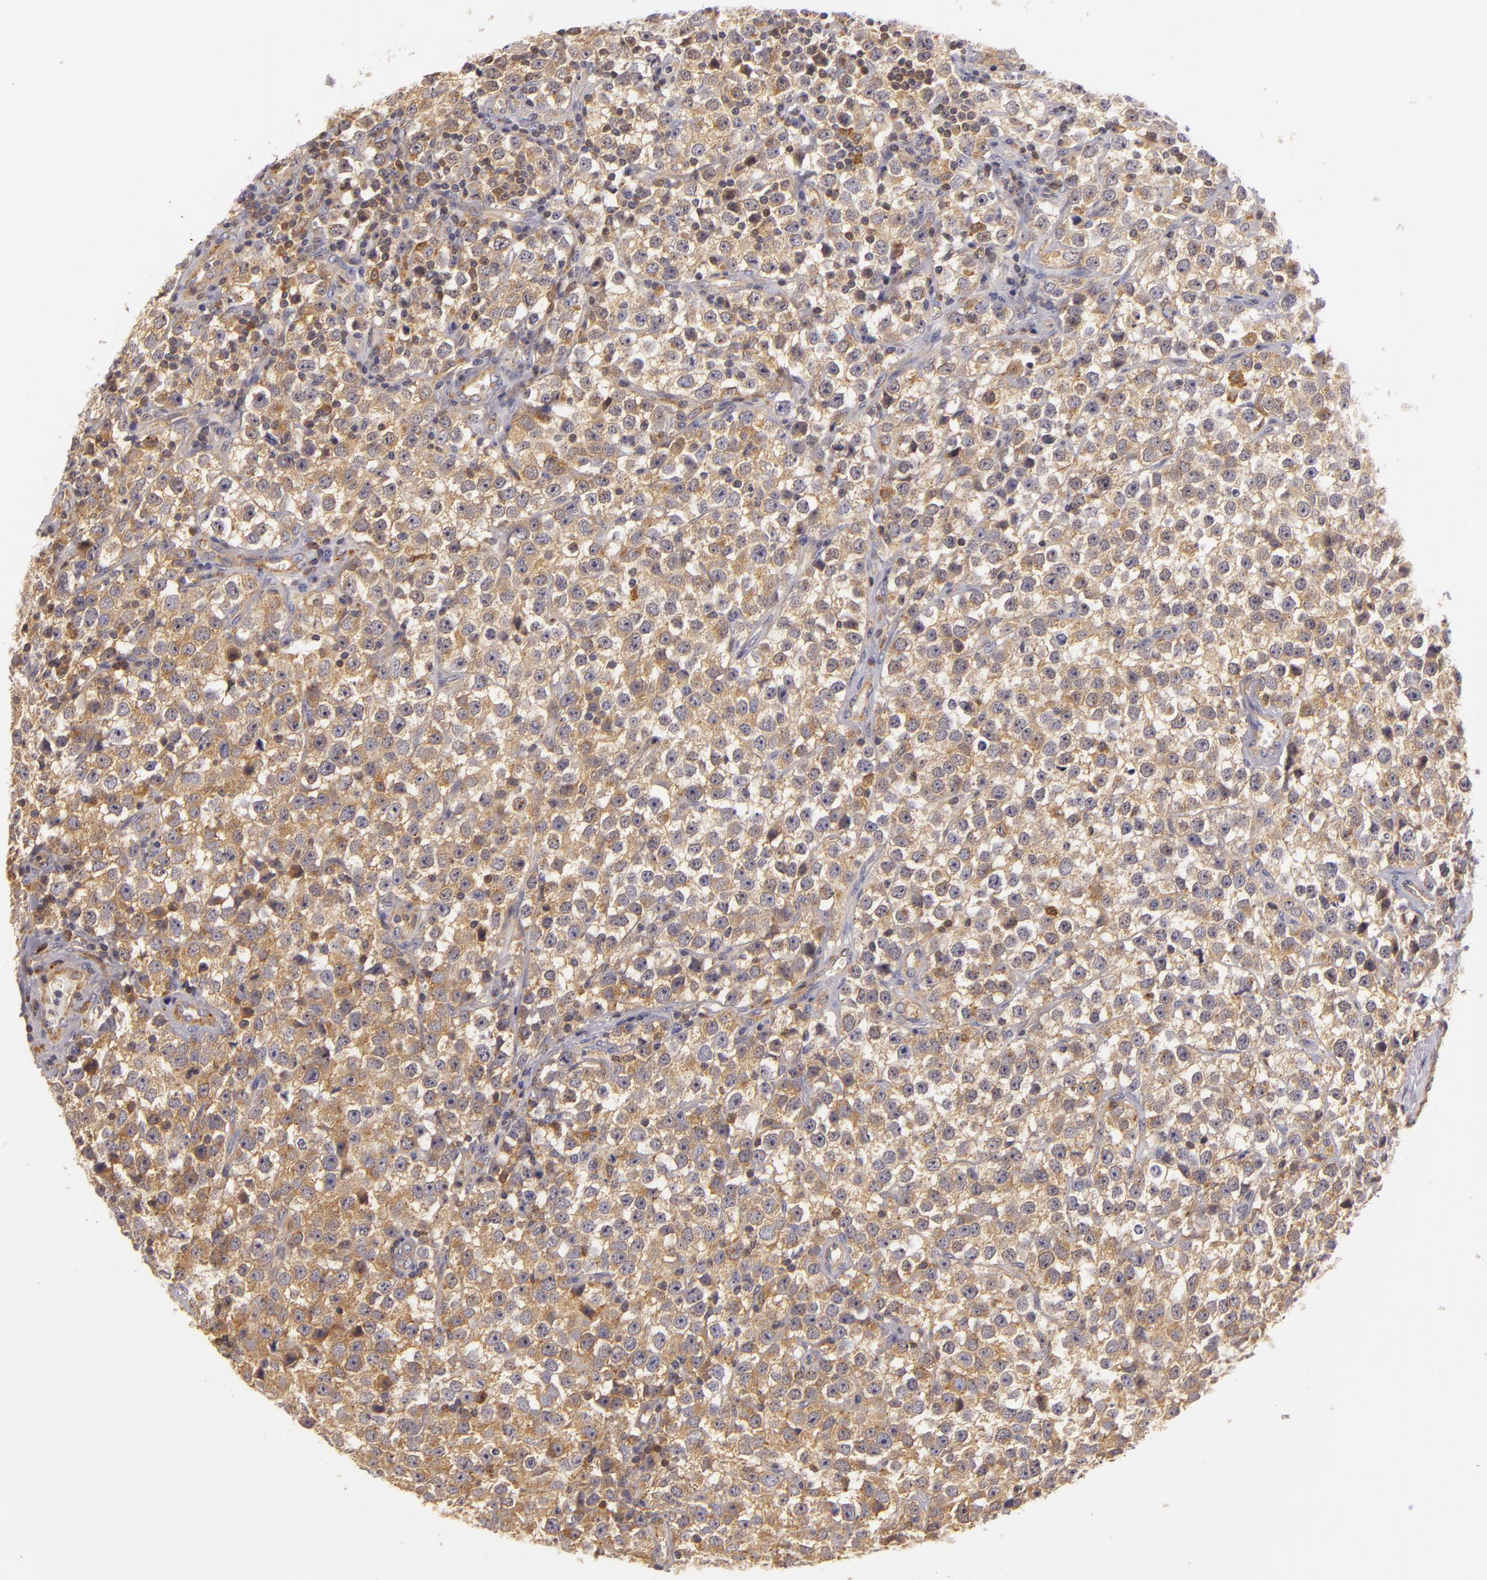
{"staining": {"intensity": "moderate", "quantity": ">75%", "location": "cytoplasmic/membranous"}, "tissue": "testis cancer", "cell_type": "Tumor cells", "image_type": "cancer", "snomed": [{"axis": "morphology", "description": "Seminoma, NOS"}, {"axis": "topography", "description": "Testis"}], "caption": "Brown immunohistochemical staining in human testis cancer shows moderate cytoplasmic/membranous positivity in about >75% of tumor cells.", "gene": "TOM1", "patient": {"sex": "male", "age": 25}}